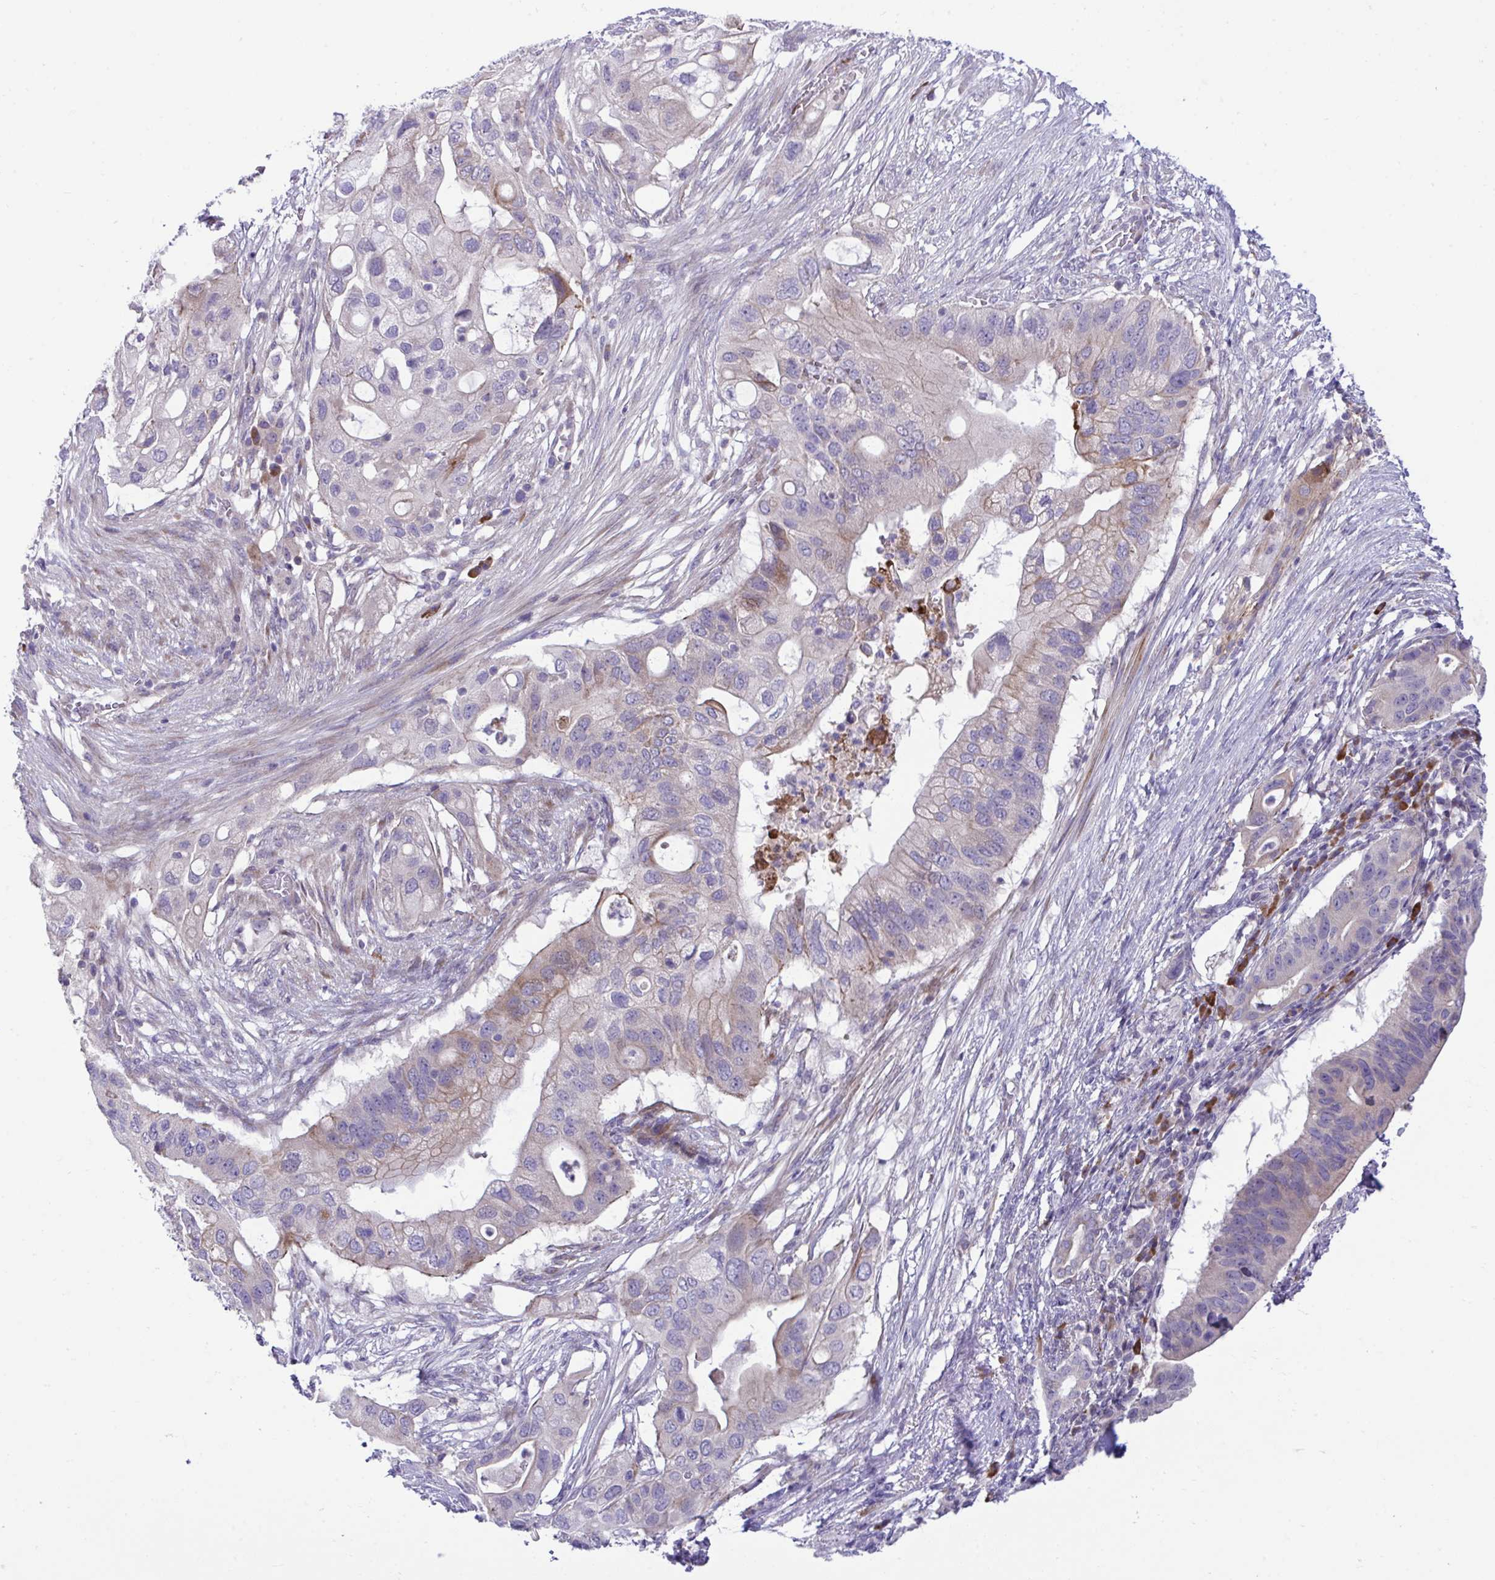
{"staining": {"intensity": "weak", "quantity": "<25%", "location": "cytoplasmic/membranous"}, "tissue": "pancreatic cancer", "cell_type": "Tumor cells", "image_type": "cancer", "snomed": [{"axis": "morphology", "description": "Adenocarcinoma, NOS"}, {"axis": "topography", "description": "Pancreas"}], "caption": "Immunohistochemical staining of human pancreatic adenocarcinoma demonstrates no significant positivity in tumor cells. (Stains: DAB (3,3'-diaminobenzidine) immunohistochemistry with hematoxylin counter stain, Microscopy: brightfield microscopy at high magnification).", "gene": "PIGZ", "patient": {"sex": "female", "age": 72}}